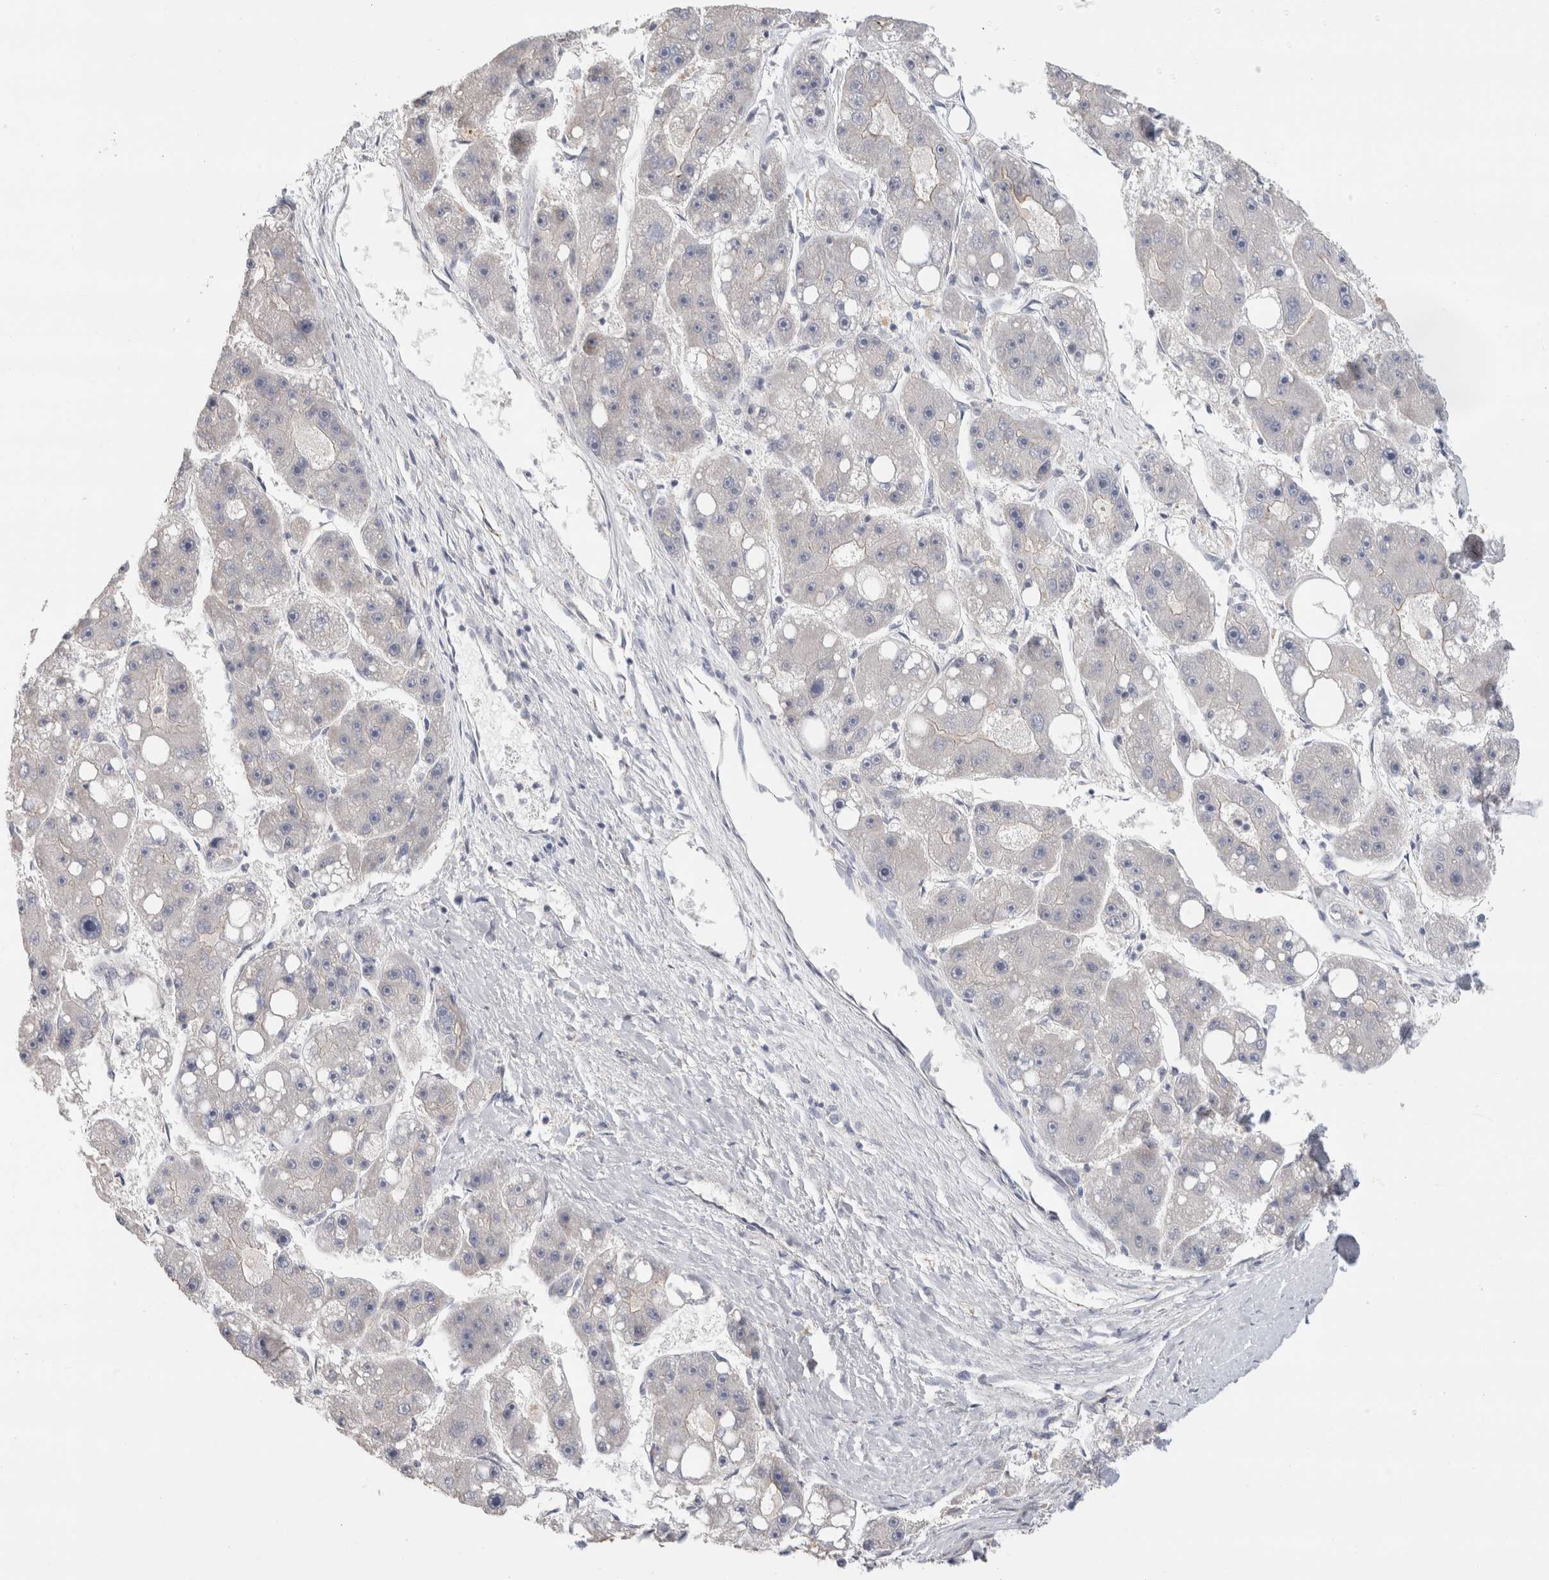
{"staining": {"intensity": "negative", "quantity": "none", "location": "none"}, "tissue": "liver cancer", "cell_type": "Tumor cells", "image_type": "cancer", "snomed": [{"axis": "morphology", "description": "Carcinoma, Hepatocellular, NOS"}, {"axis": "topography", "description": "Liver"}], "caption": "Human liver hepatocellular carcinoma stained for a protein using immunohistochemistry reveals no expression in tumor cells.", "gene": "AFP", "patient": {"sex": "female", "age": 61}}